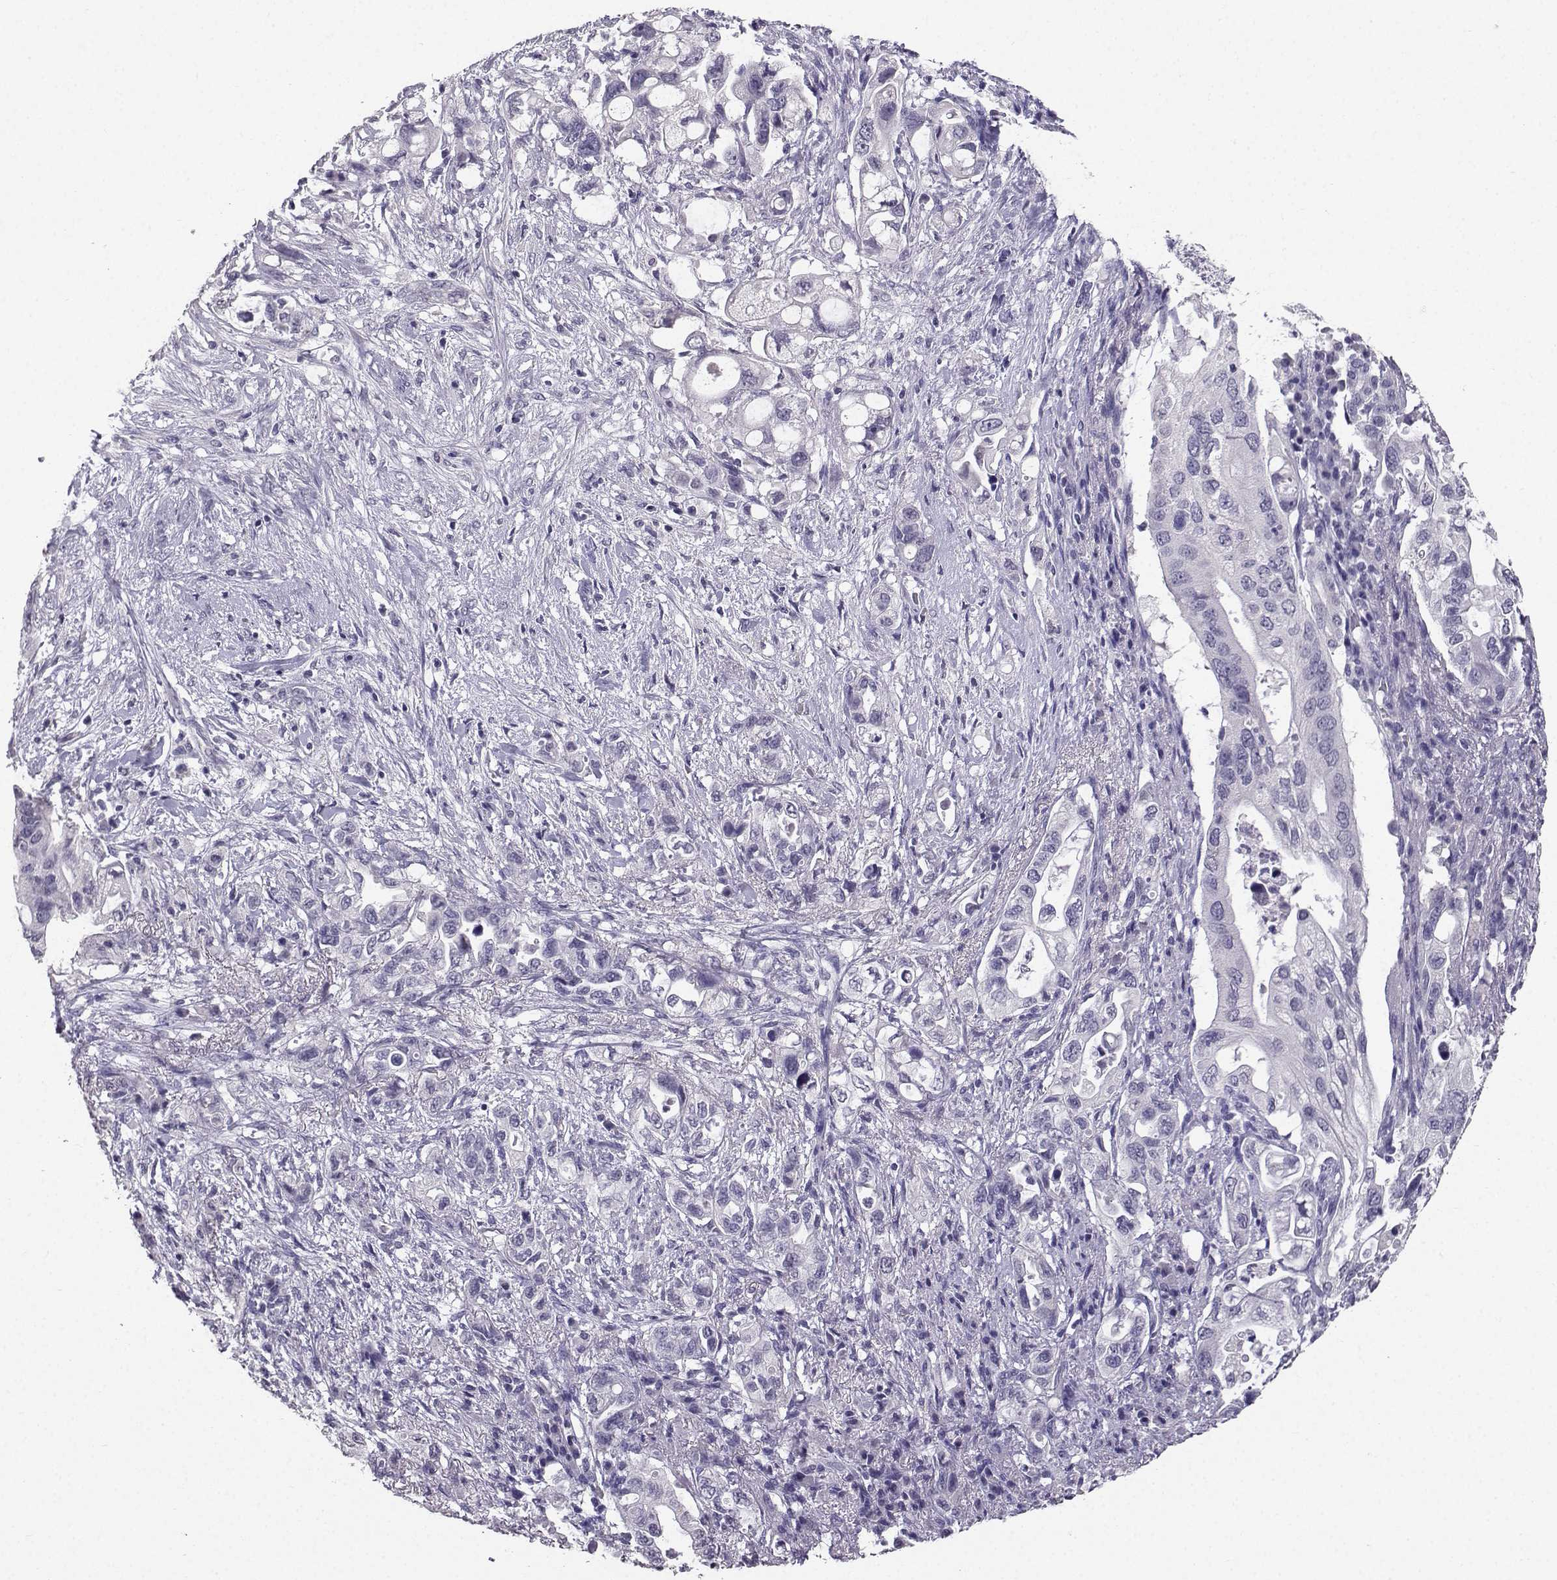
{"staining": {"intensity": "negative", "quantity": "none", "location": "none"}, "tissue": "pancreatic cancer", "cell_type": "Tumor cells", "image_type": "cancer", "snomed": [{"axis": "morphology", "description": "Adenocarcinoma, NOS"}, {"axis": "topography", "description": "Pancreas"}], "caption": "Immunohistochemical staining of human pancreatic cancer (adenocarcinoma) shows no significant positivity in tumor cells.", "gene": "SPAG11B", "patient": {"sex": "female", "age": 72}}